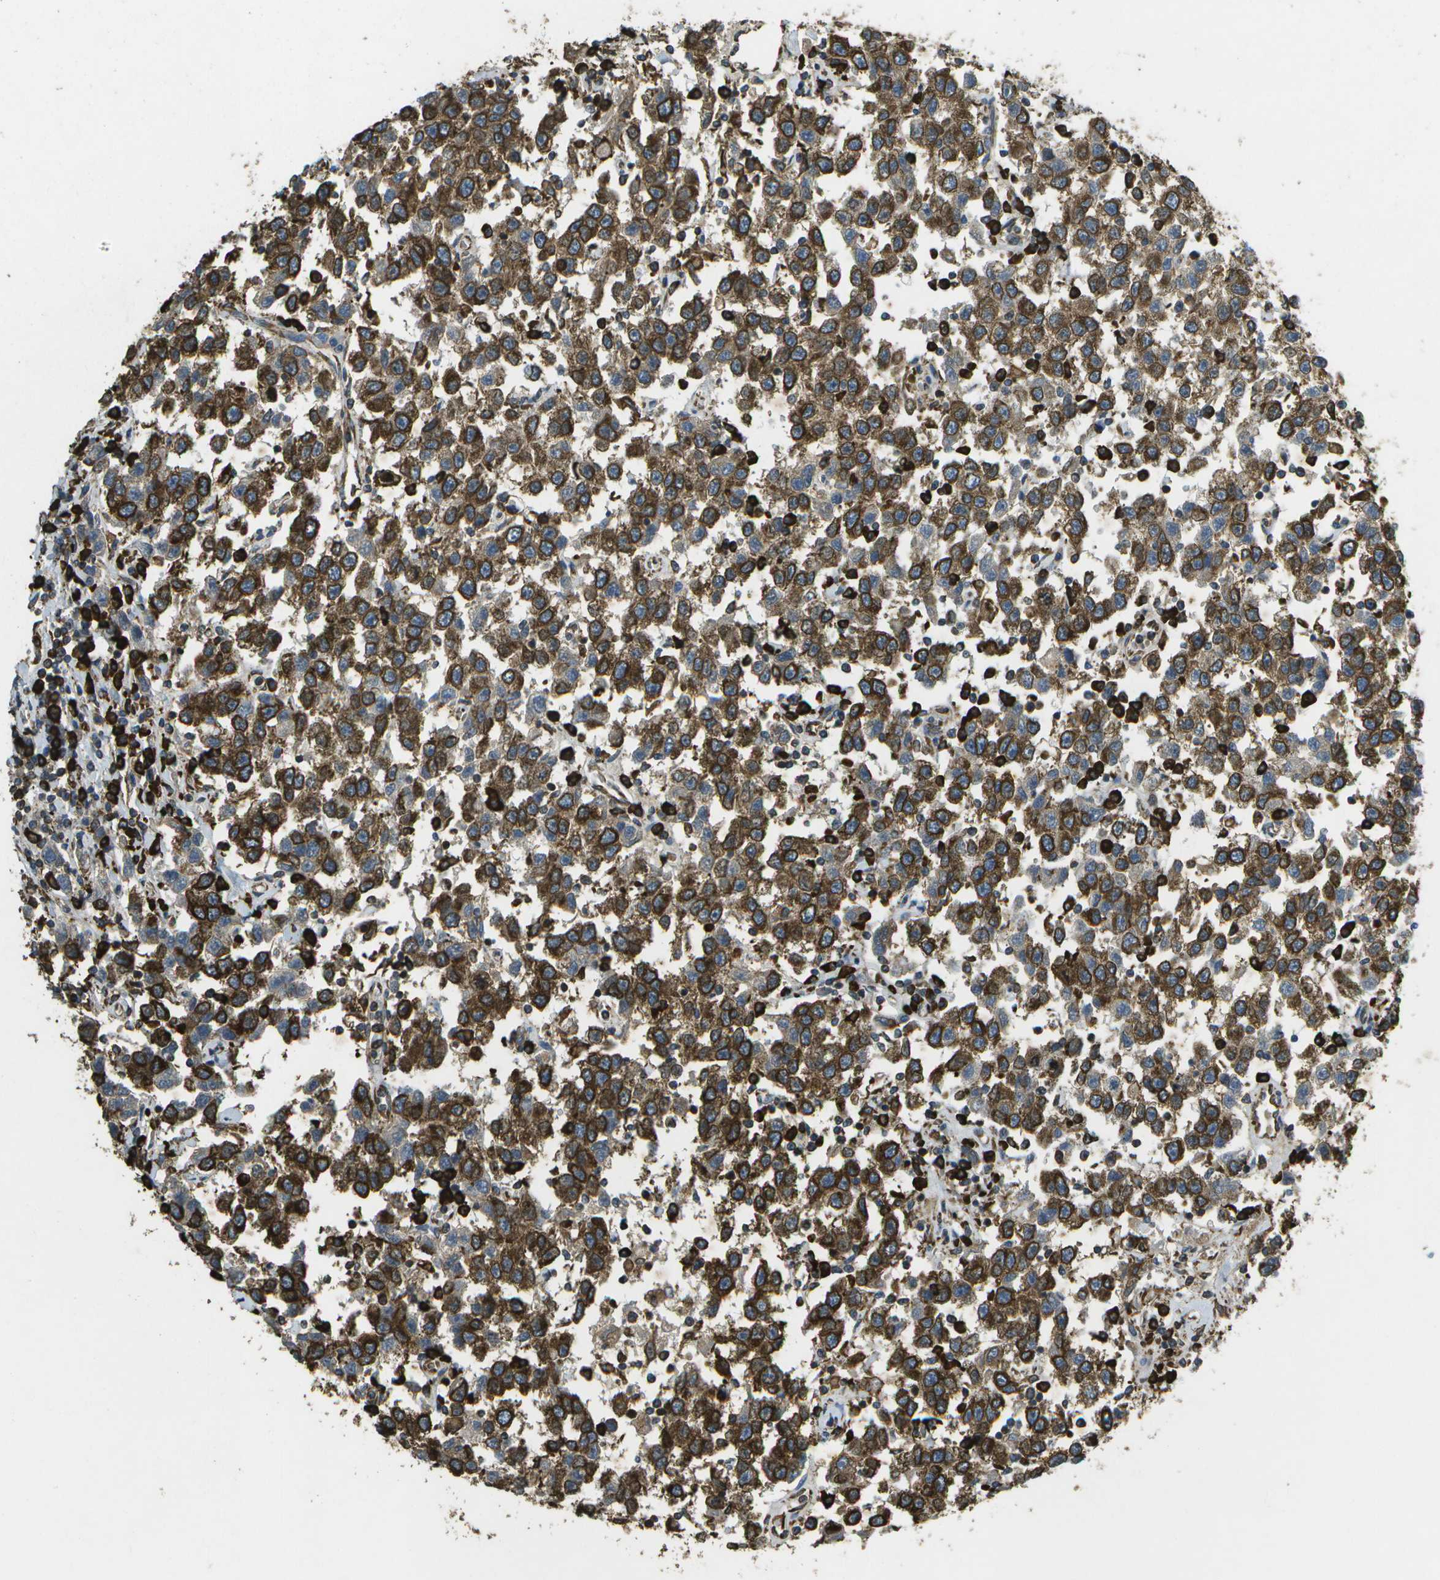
{"staining": {"intensity": "strong", "quantity": ">75%", "location": "cytoplasmic/membranous"}, "tissue": "testis cancer", "cell_type": "Tumor cells", "image_type": "cancer", "snomed": [{"axis": "morphology", "description": "Seminoma, NOS"}, {"axis": "topography", "description": "Testis"}], "caption": "This micrograph shows testis cancer (seminoma) stained with IHC to label a protein in brown. The cytoplasmic/membranous of tumor cells show strong positivity for the protein. Nuclei are counter-stained blue.", "gene": "PDIA4", "patient": {"sex": "male", "age": 41}}